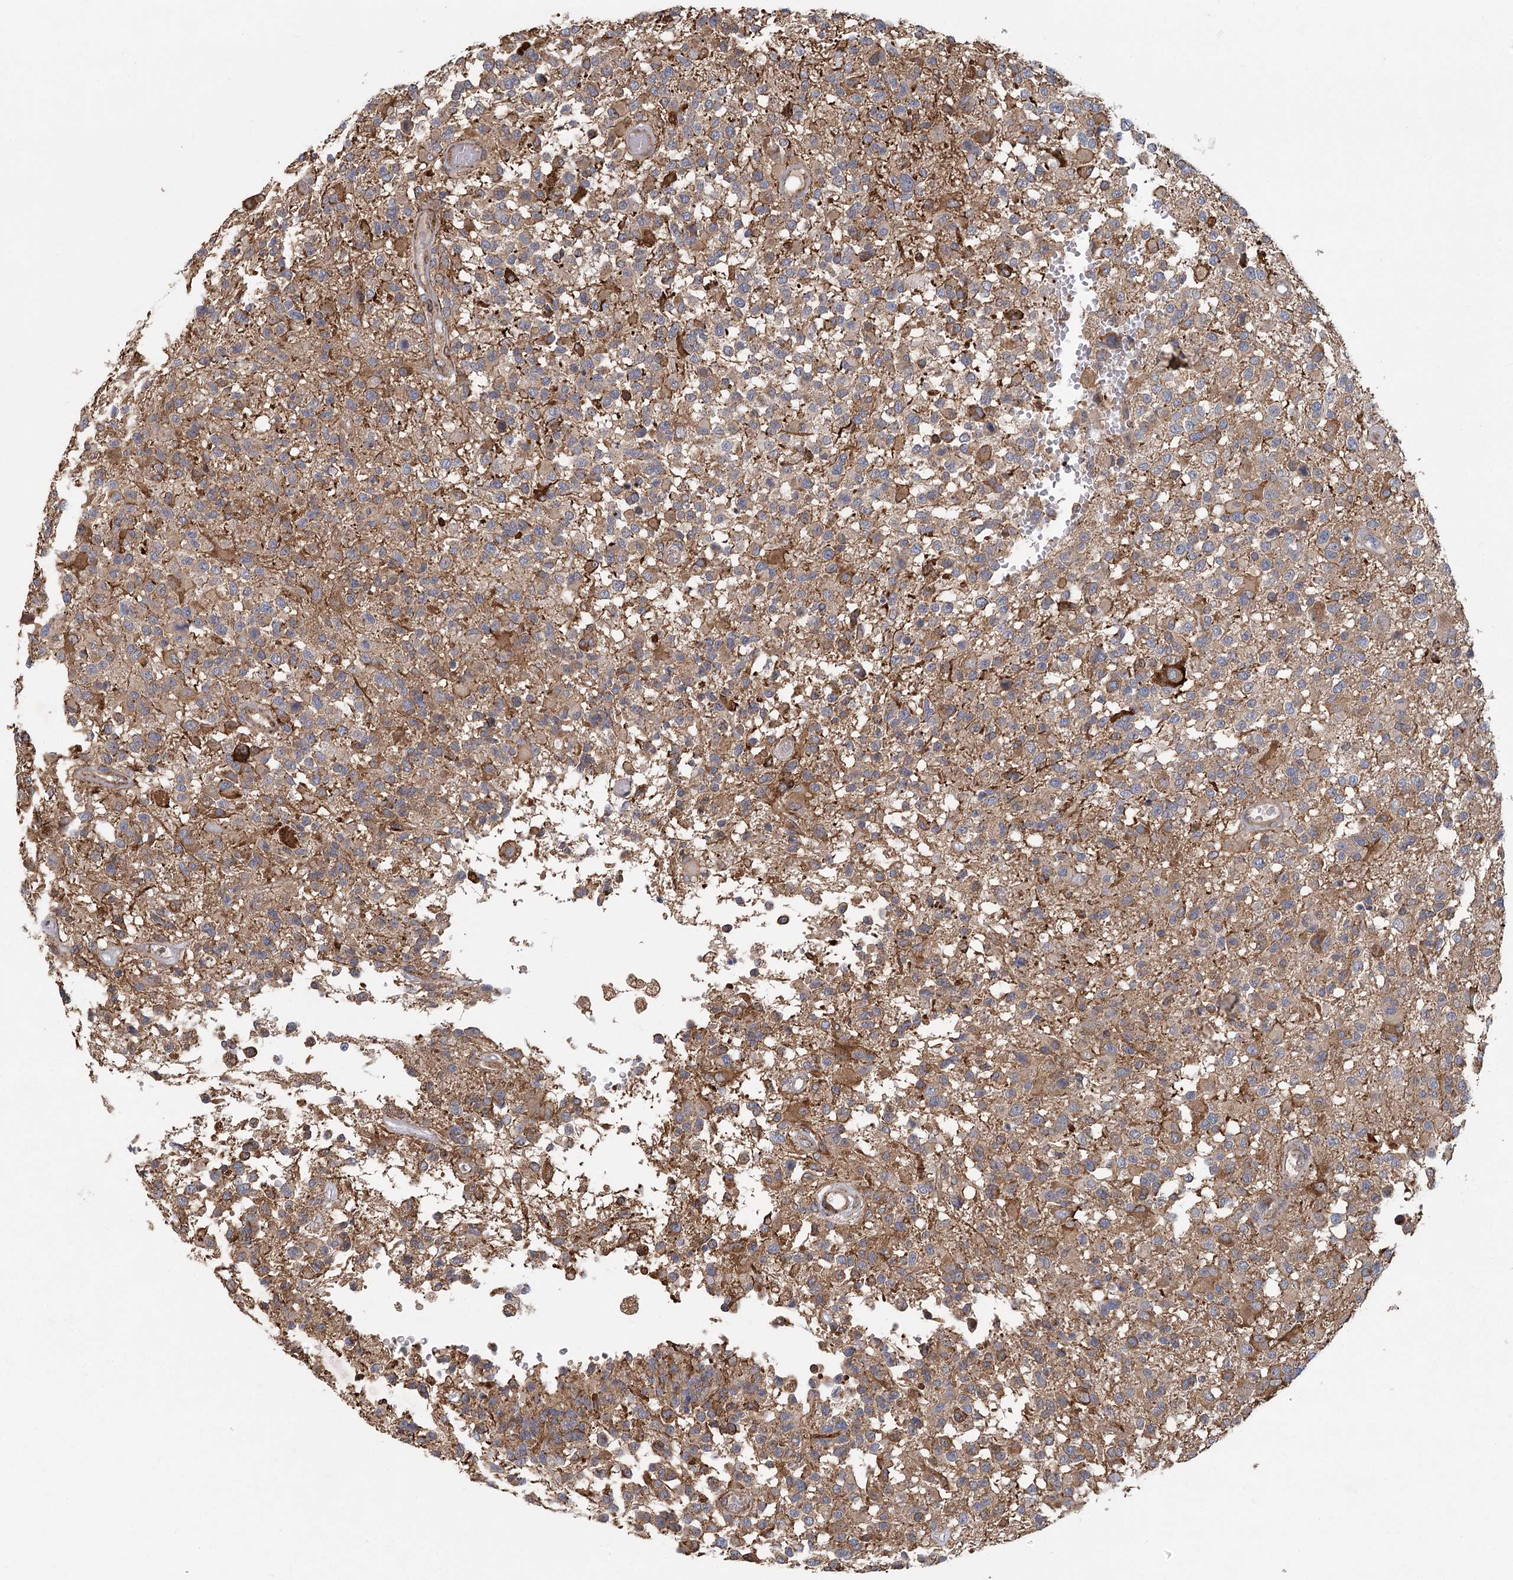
{"staining": {"intensity": "negative", "quantity": "none", "location": "none"}, "tissue": "glioma", "cell_type": "Tumor cells", "image_type": "cancer", "snomed": [{"axis": "morphology", "description": "Glioma, malignant, High grade"}, {"axis": "morphology", "description": "Glioblastoma, NOS"}, {"axis": "topography", "description": "Brain"}], "caption": "Glioblastoma stained for a protein using immunohistochemistry (IHC) reveals no positivity tumor cells.", "gene": "PLEKHA7", "patient": {"sex": "male", "age": 60}}